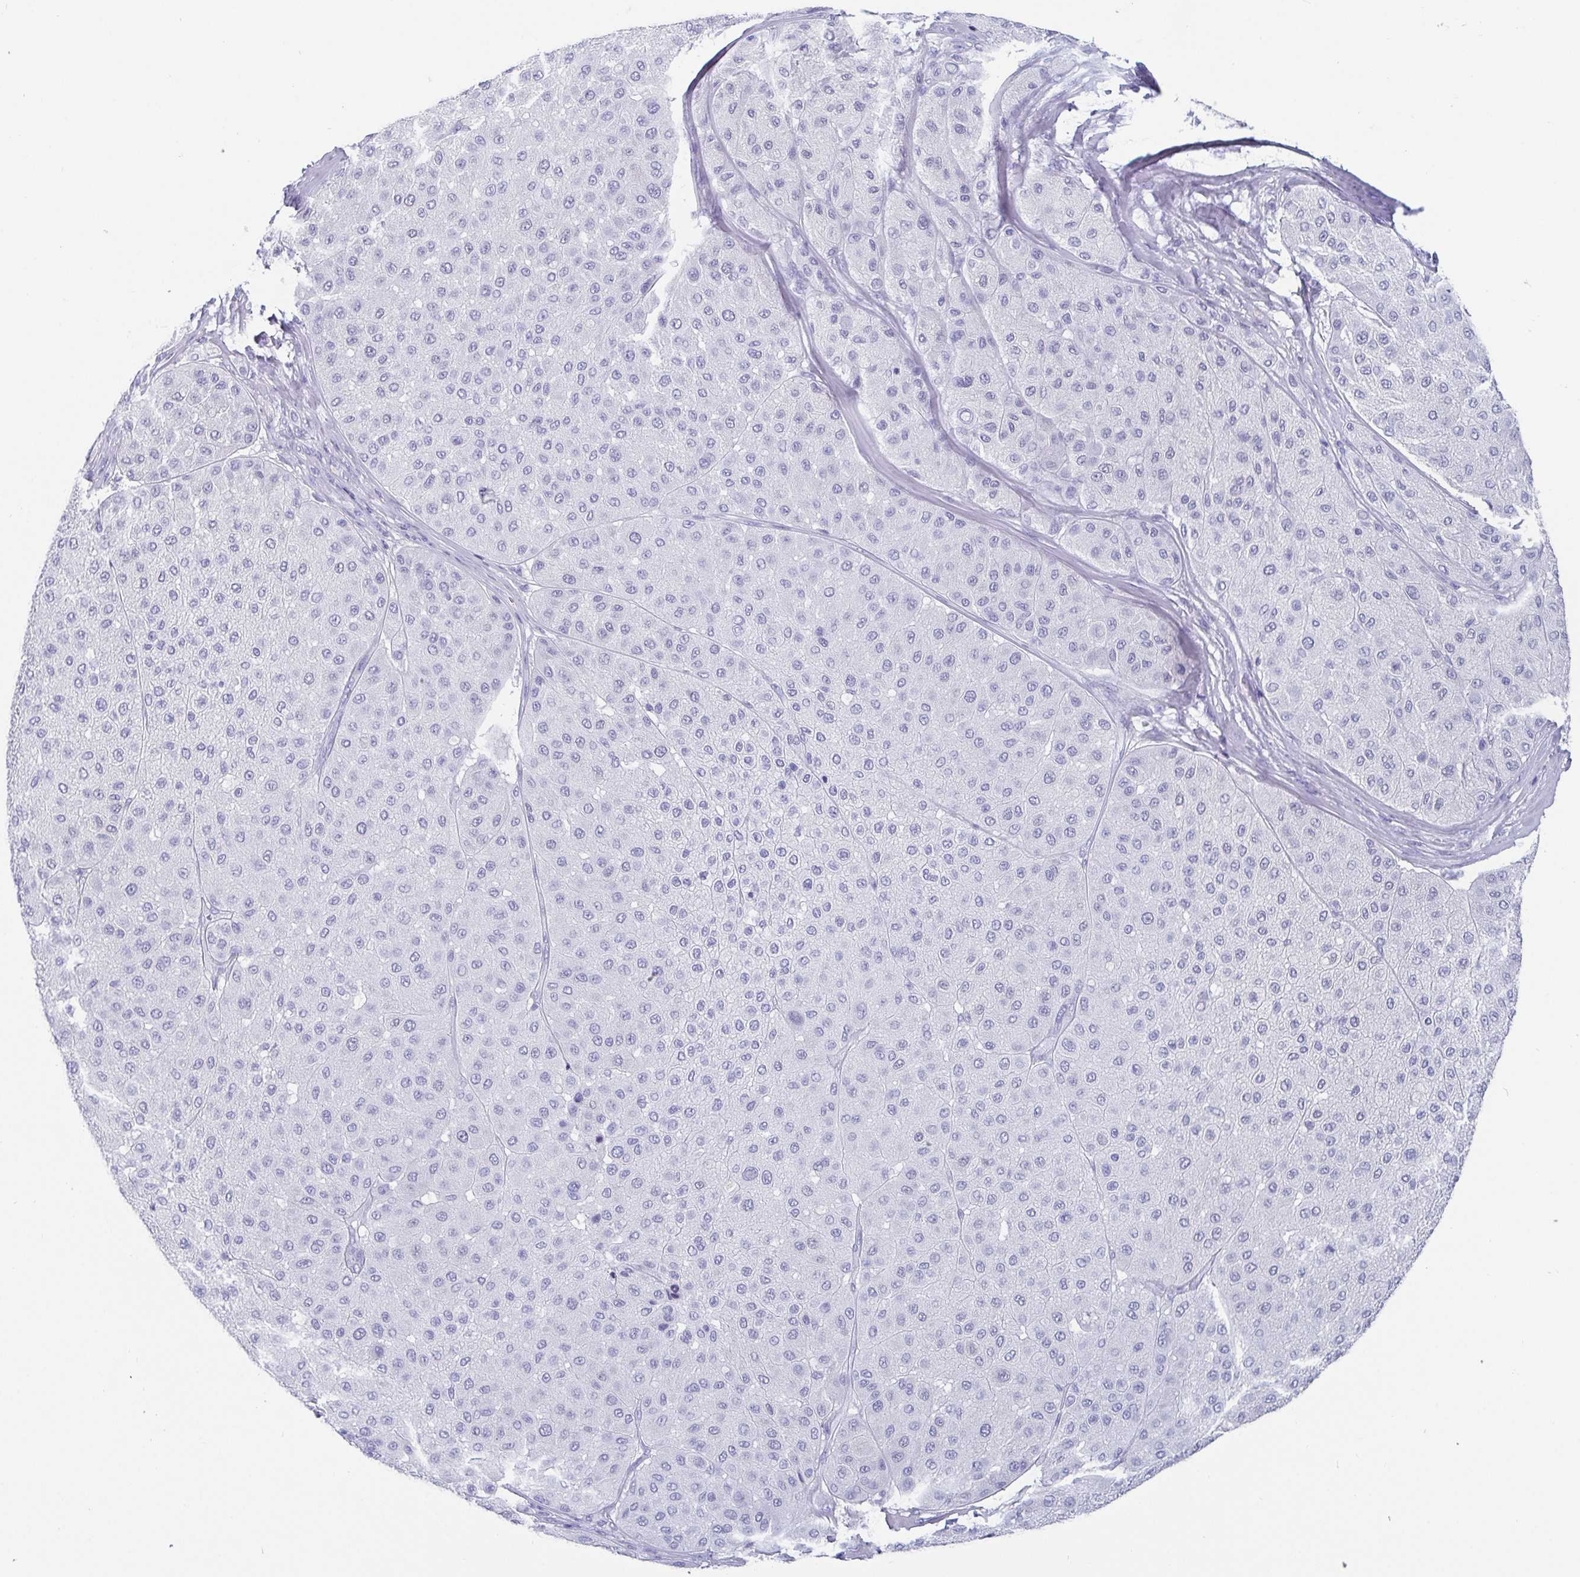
{"staining": {"intensity": "negative", "quantity": "none", "location": "none"}, "tissue": "melanoma", "cell_type": "Tumor cells", "image_type": "cancer", "snomed": [{"axis": "morphology", "description": "Malignant melanoma, Metastatic site"}, {"axis": "topography", "description": "Smooth muscle"}], "caption": "IHC of human melanoma shows no staining in tumor cells.", "gene": "SCGN", "patient": {"sex": "male", "age": 41}}